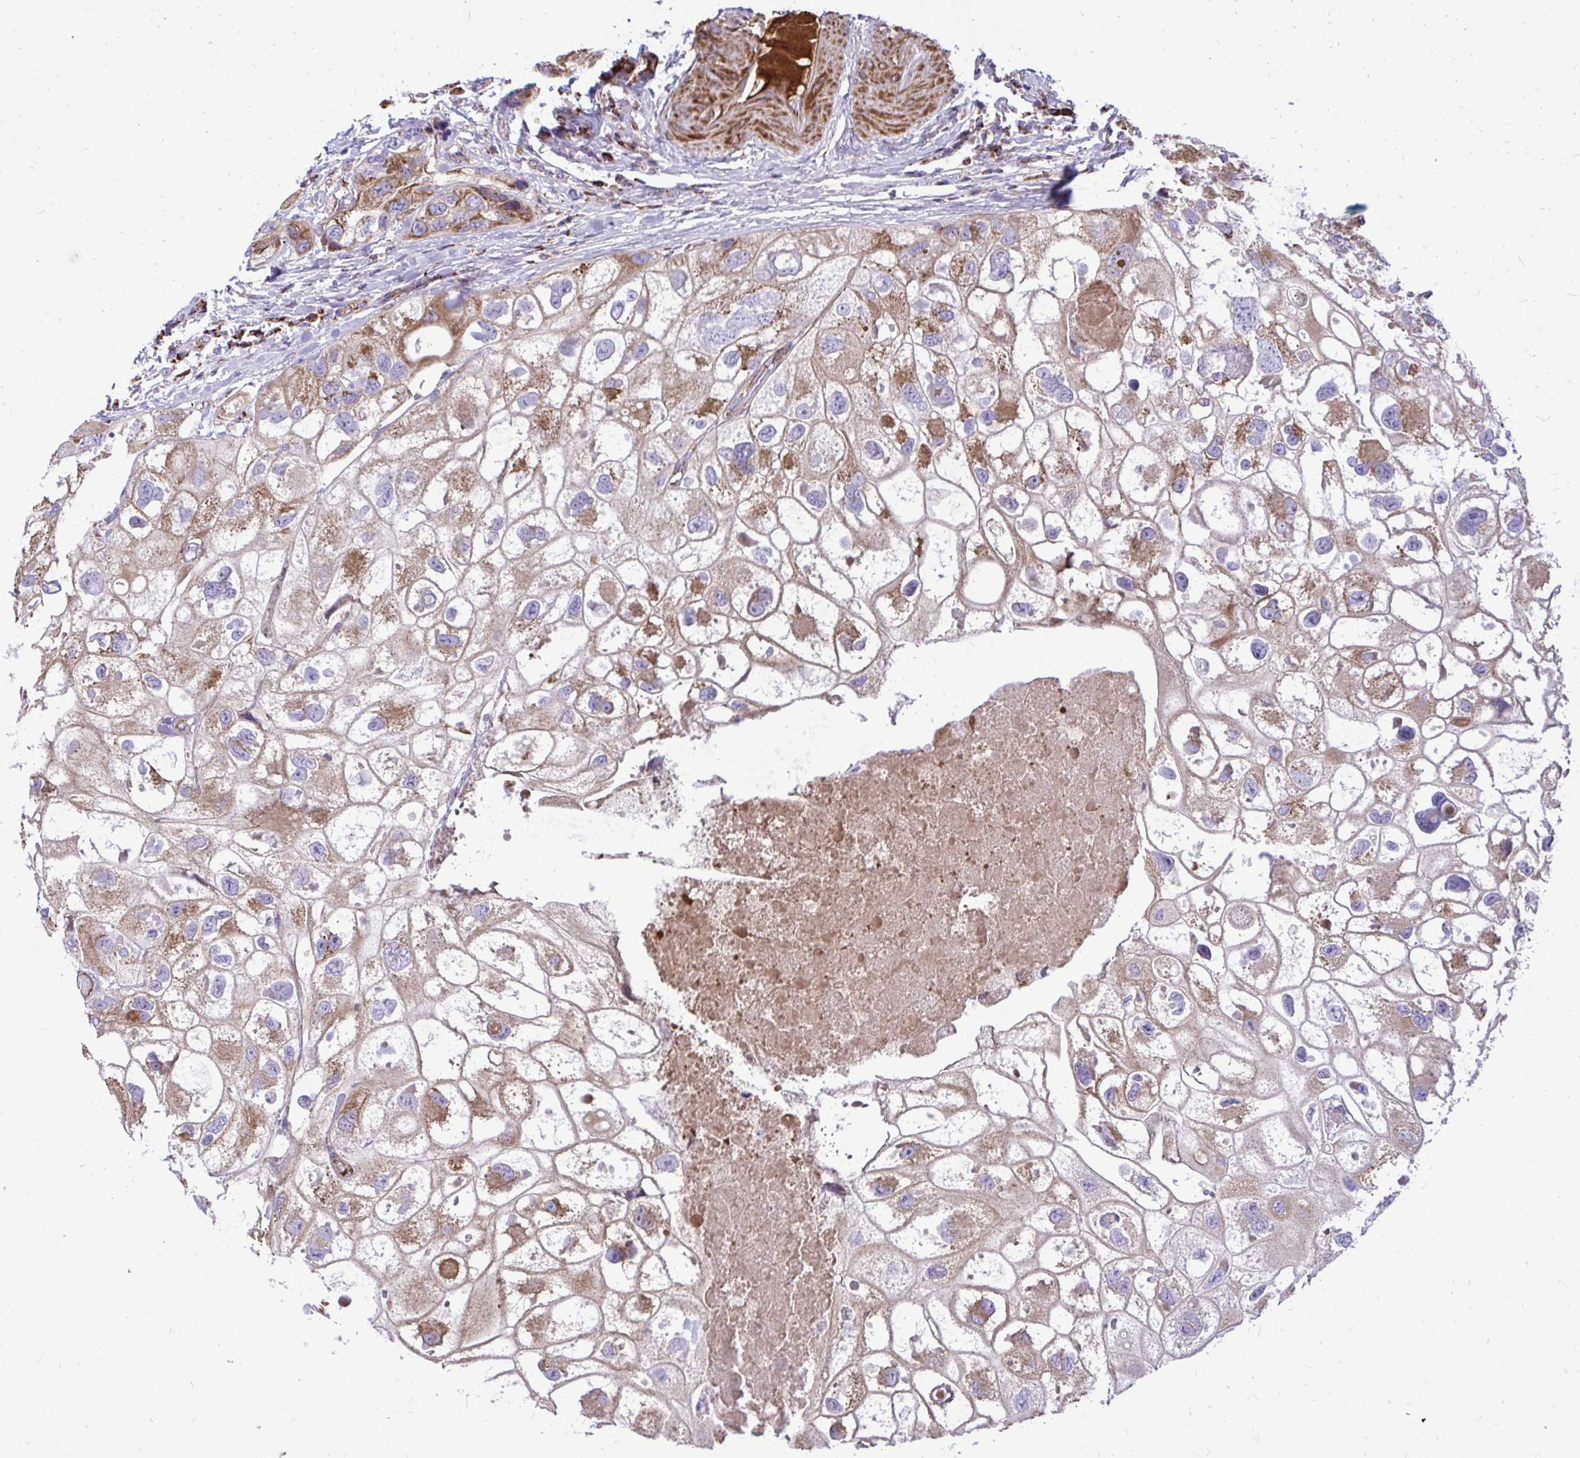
{"staining": {"intensity": "moderate", "quantity": "25%-75%", "location": "cytoplasmic/membranous"}, "tissue": "urothelial cancer", "cell_type": "Tumor cells", "image_type": "cancer", "snomed": [{"axis": "morphology", "description": "Urothelial carcinoma, High grade"}, {"axis": "topography", "description": "Urinary bladder"}], "caption": "Moderate cytoplasmic/membranous staining is present in about 25%-75% of tumor cells in high-grade urothelial carcinoma.", "gene": "ATP13A2", "patient": {"sex": "female", "age": 64}}